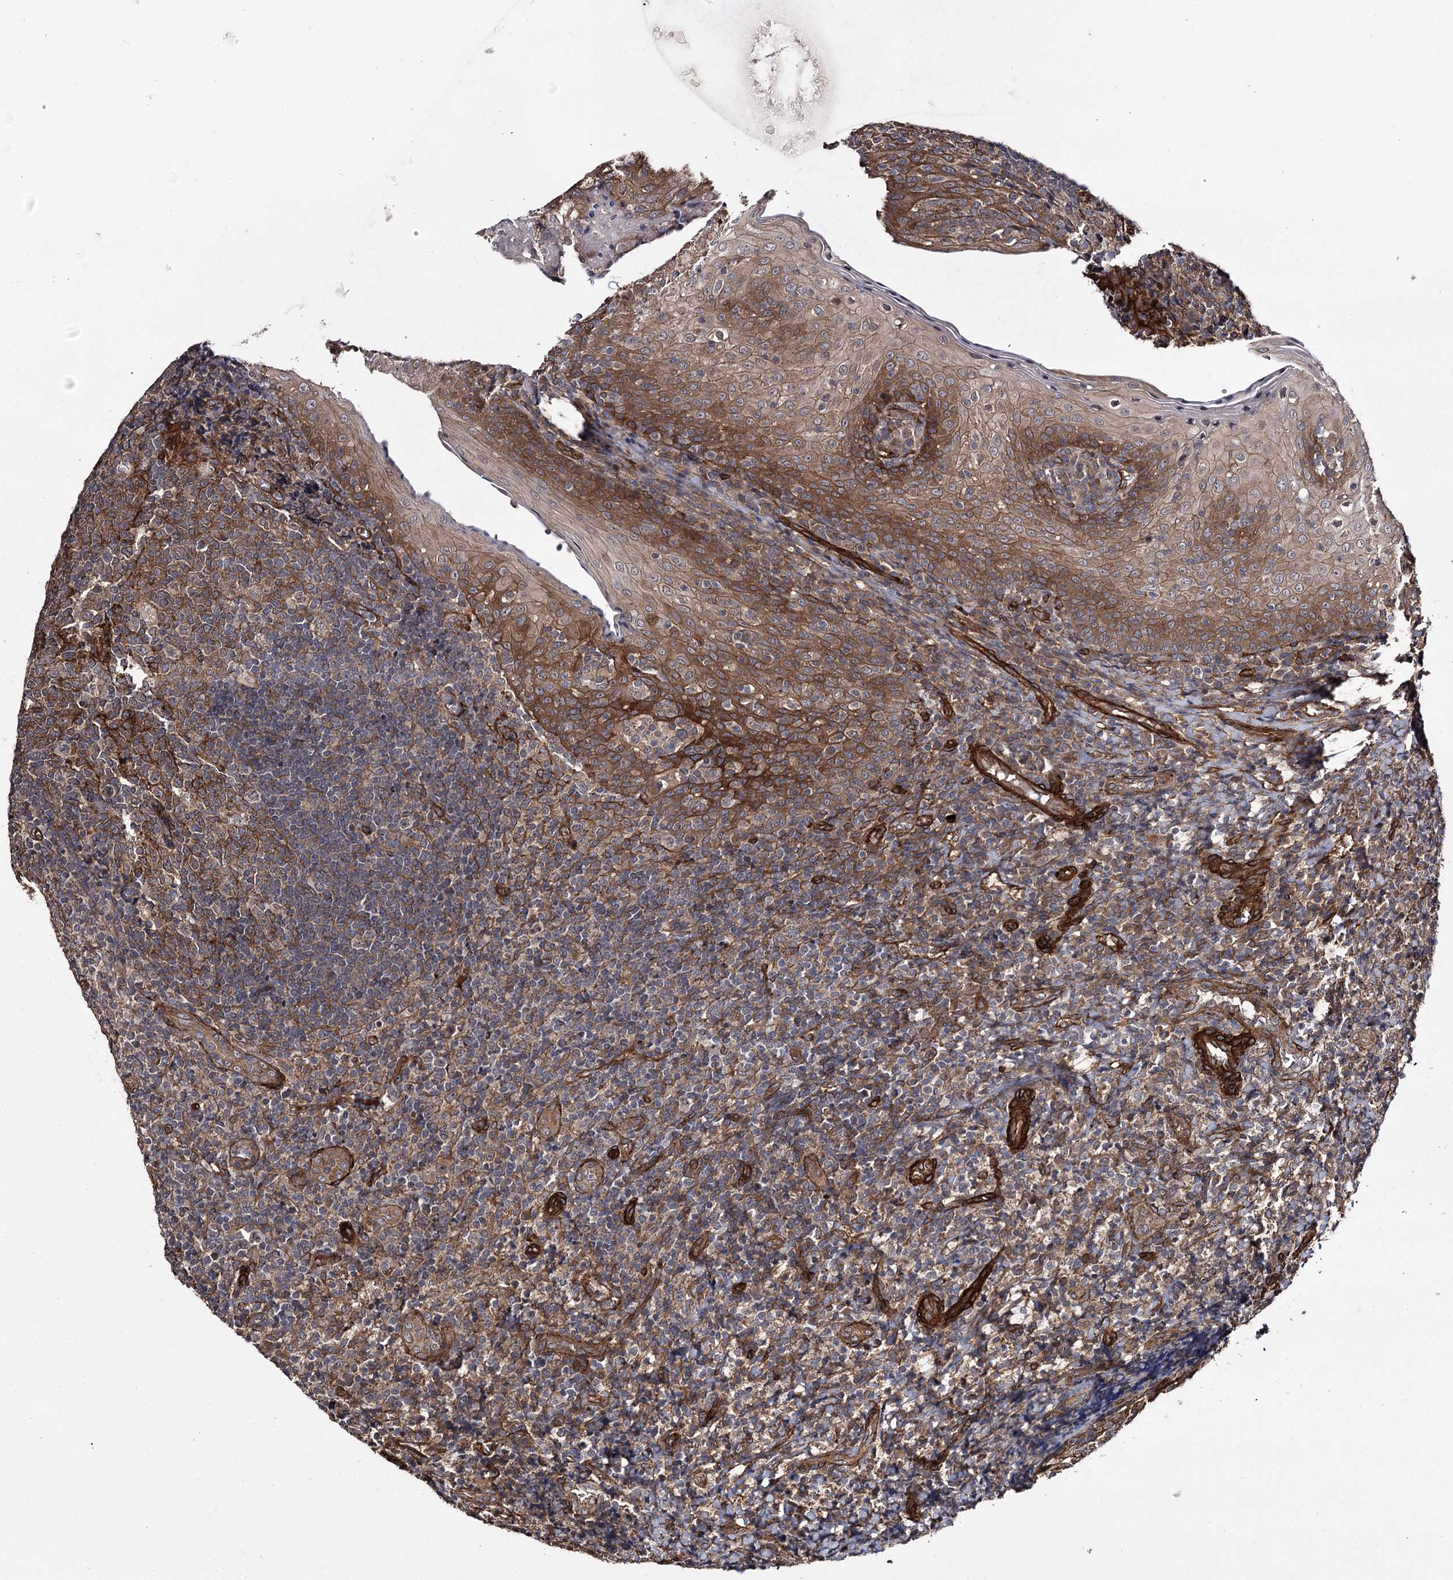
{"staining": {"intensity": "strong", "quantity": "25%-75%", "location": "cytoplasmic/membranous"}, "tissue": "tonsil", "cell_type": "Germinal center cells", "image_type": "normal", "snomed": [{"axis": "morphology", "description": "Normal tissue, NOS"}, {"axis": "topography", "description": "Tonsil"}], "caption": "A high-resolution micrograph shows immunohistochemistry (IHC) staining of unremarkable tonsil, which demonstrates strong cytoplasmic/membranous staining in about 25%-75% of germinal center cells.", "gene": "MYO1C", "patient": {"sex": "female", "age": 19}}